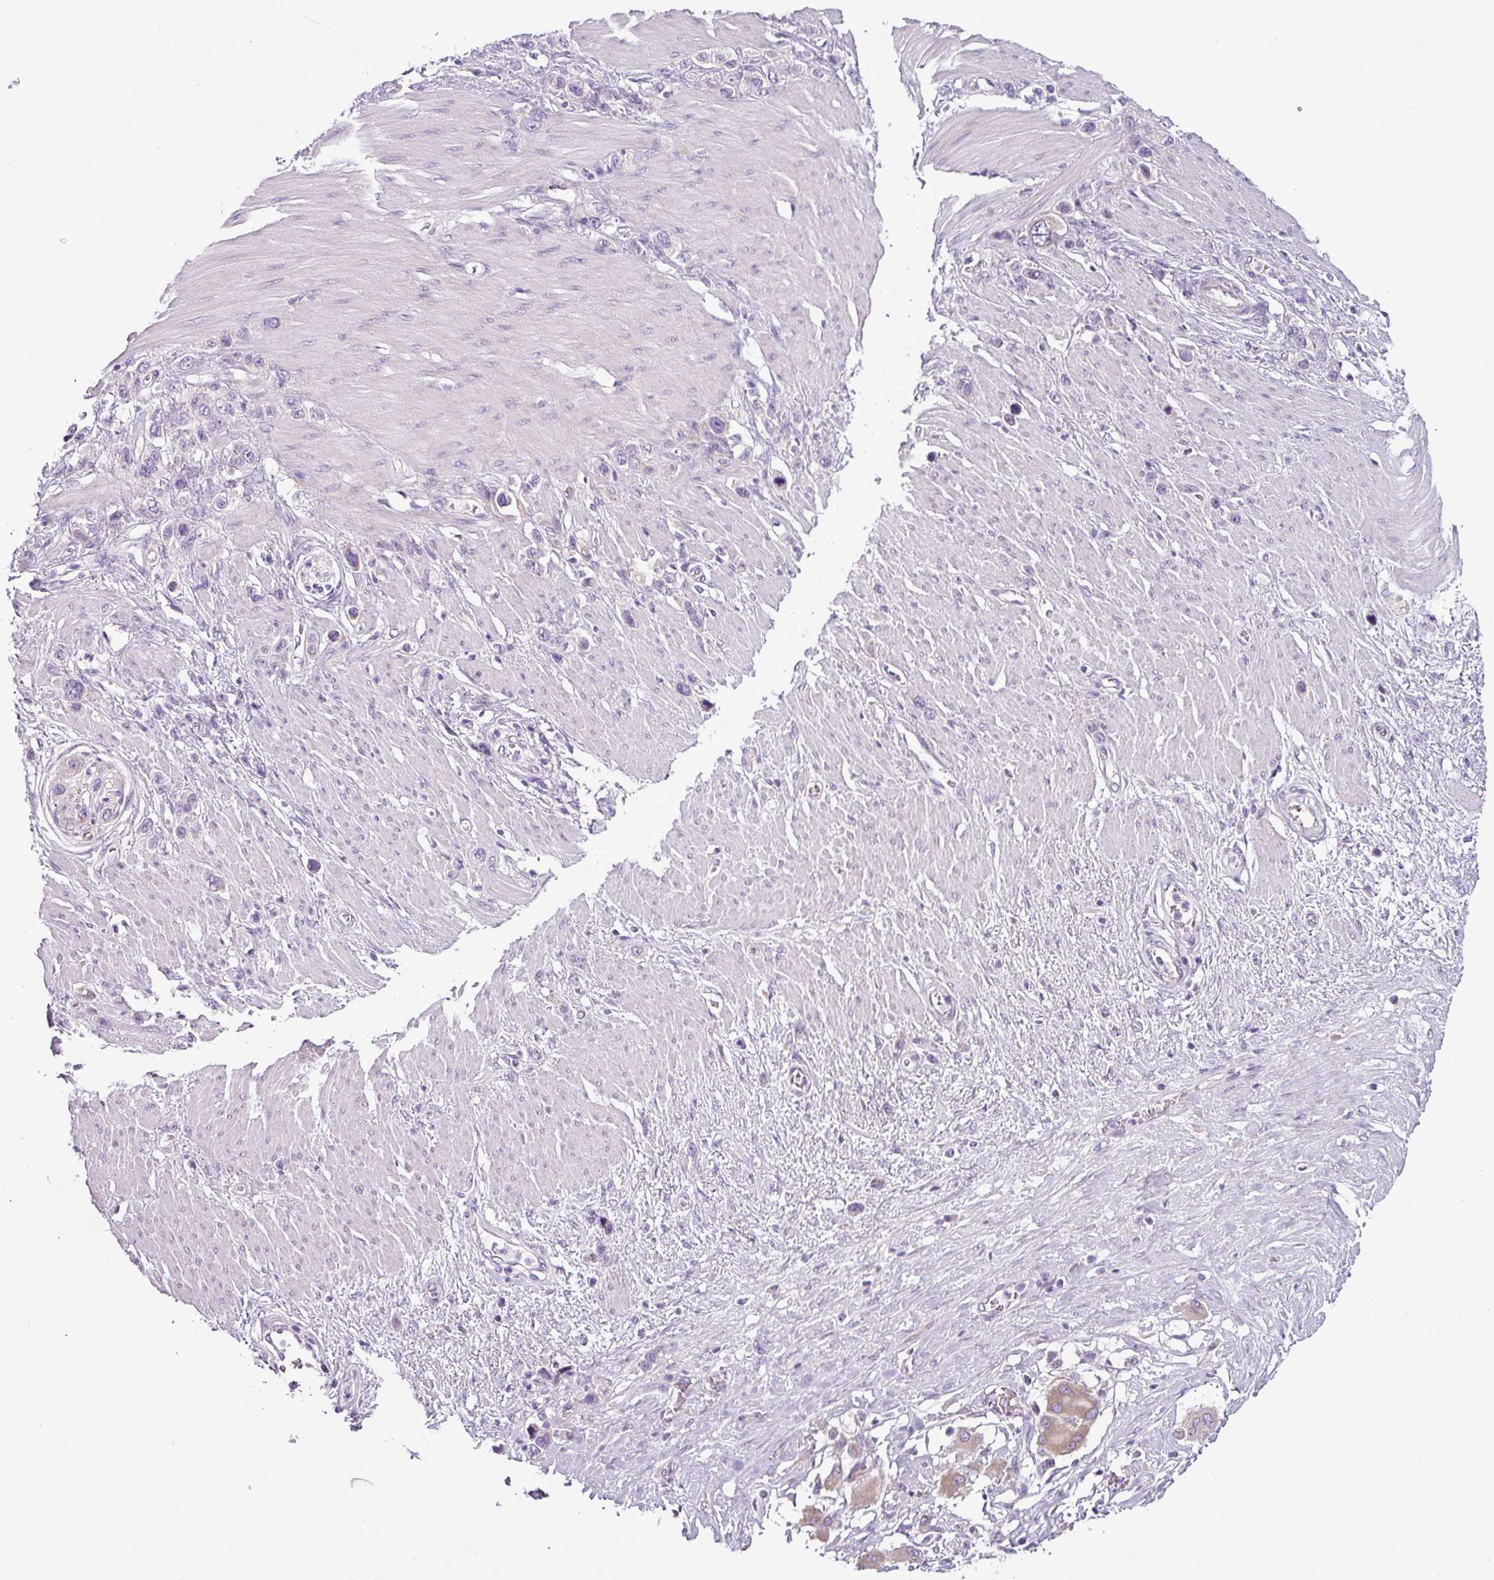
{"staining": {"intensity": "moderate", "quantity": "<25%", "location": "cytoplasmic/membranous"}, "tissue": "stomach cancer", "cell_type": "Tumor cells", "image_type": "cancer", "snomed": [{"axis": "morphology", "description": "Adenocarcinoma, NOS"}, {"axis": "morphology", "description": "Adenocarcinoma, High grade"}, {"axis": "topography", "description": "Stomach, upper"}, {"axis": "topography", "description": "Stomach, lower"}], "caption": "The image displays a brown stain indicating the presence of a protein in the cytoplasmic/membranous of tumor cells in stomach cancer.", "gene": "TOR1AIP2", "patient": {"sex": "female", "age": 65}}